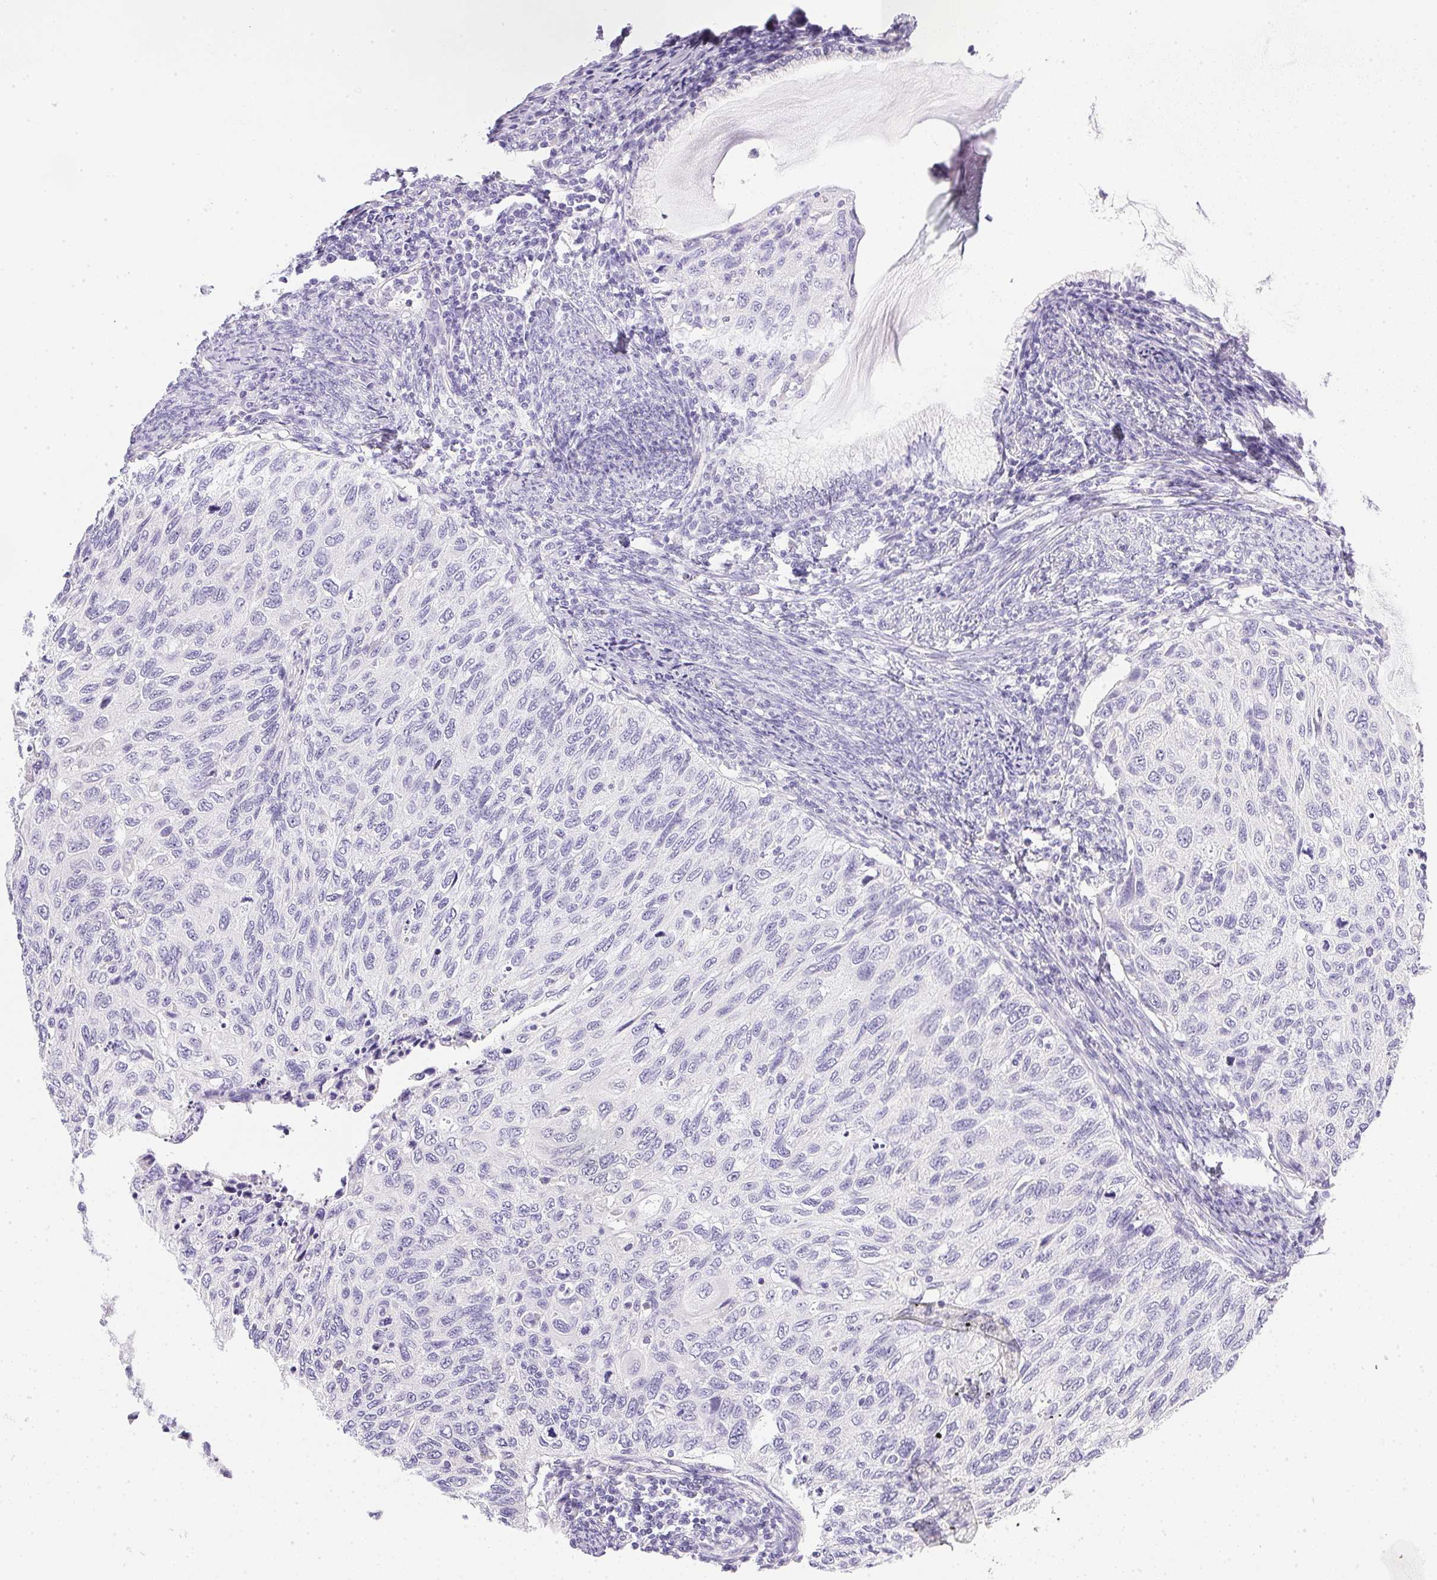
{"staining": {"intensity": "negative", "quantity": "none", "location": "none"}, "tissue": "cervical cancer", "cell_type": "Tumor cells", "image_type": "cancer", "snomed": [{"axis": "morphology", "description": "Squamous cell carcinoma, NOS"}, {"axis": "topography", "description": "Cervix"}], "caption": "Immunohistochemical staining of human cervical cancer displays no significant staining in tumor cells.", "gene": "ATP6V0A4", "patient": {"sex": "female", "age": 70}}